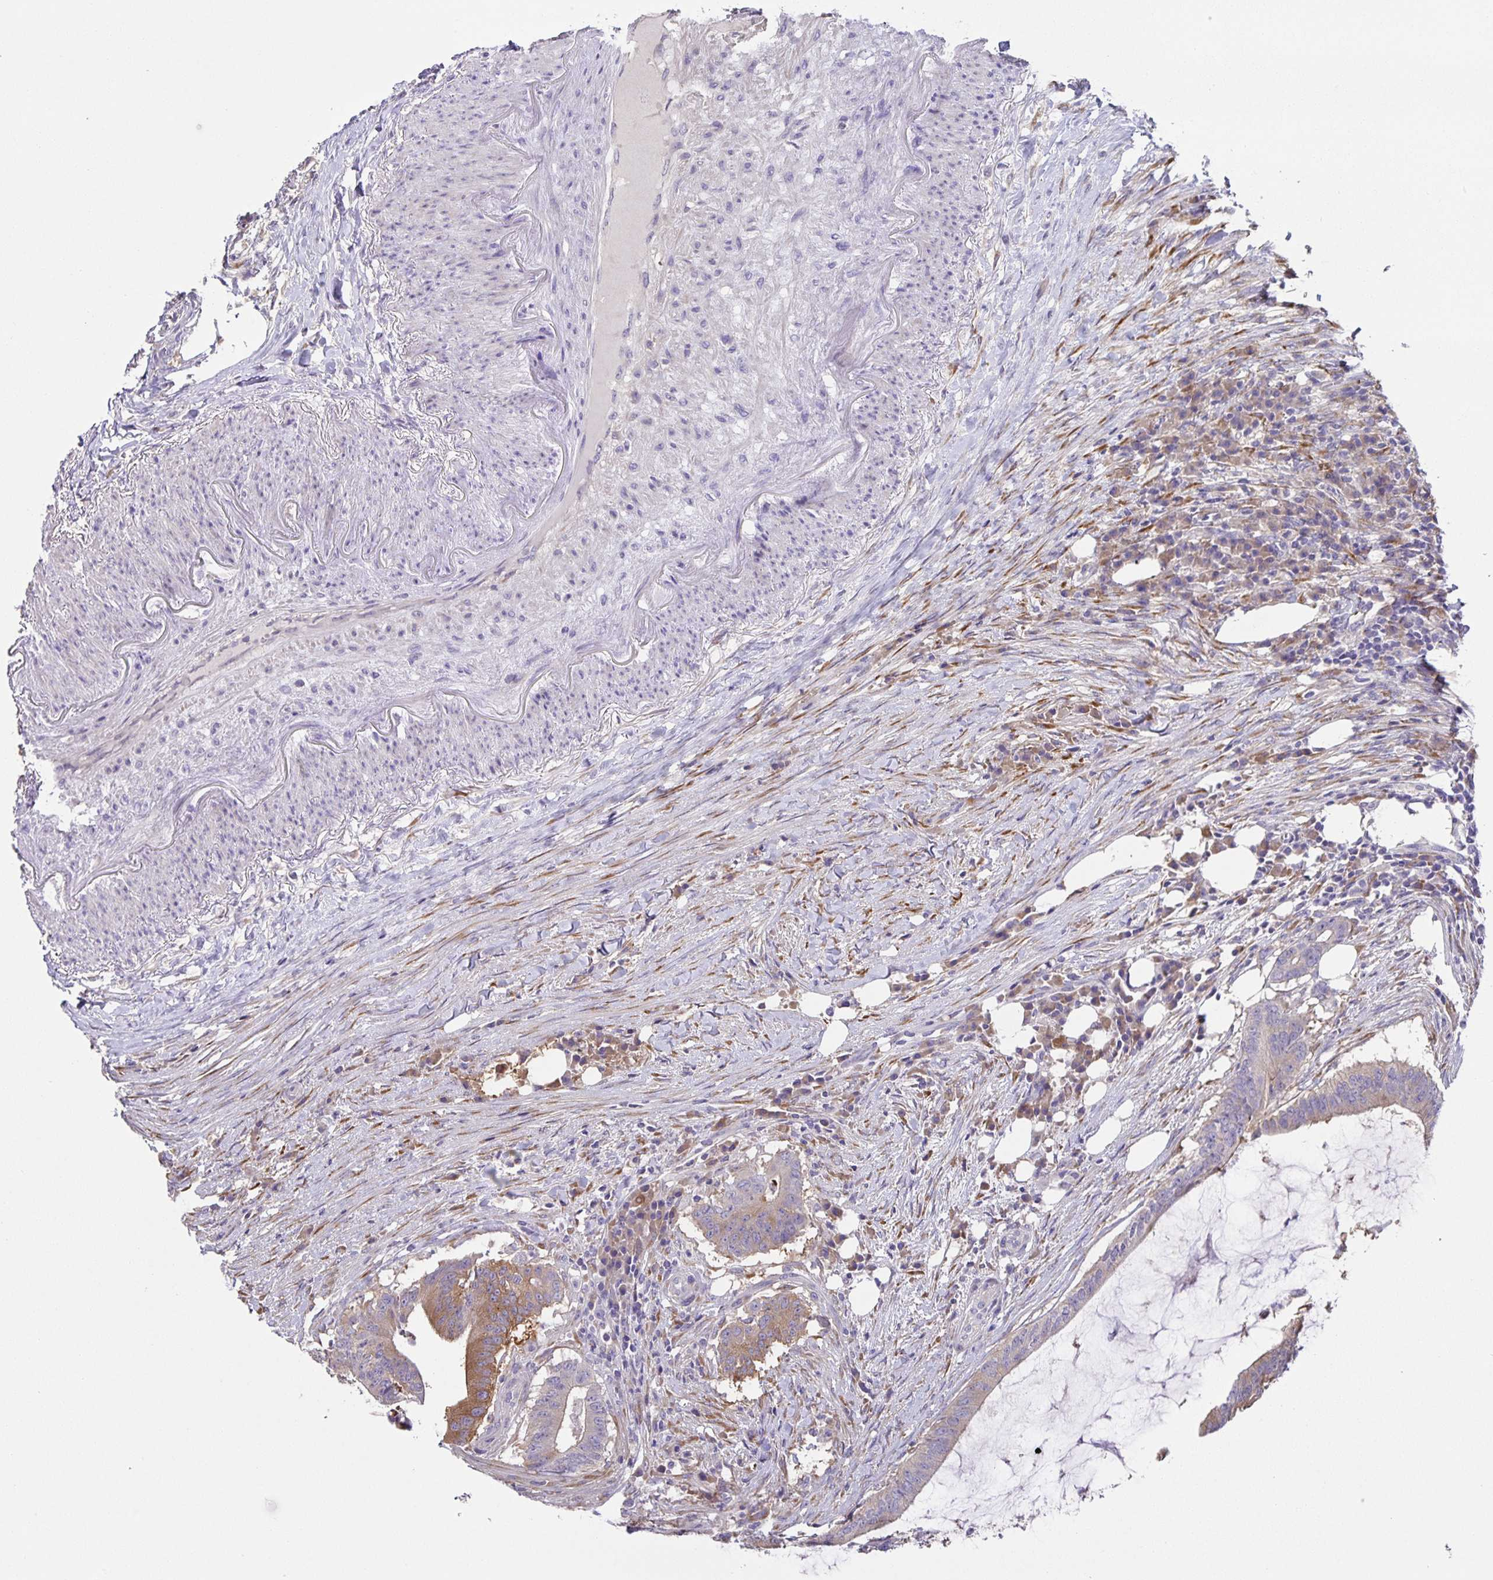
{"staining": {"intensity": "weak", "quantity": "25%-75%", "location": "cytoplasmic/membranous"}, "tissue": "colorectal cancer", "cell_type": "Tumor cells", "image_type": "cancer", "snomed": [{"axis": "morphology", "description": "Adenocarcinoma, NOS"}, {"axis": "topography", "description": "Colon"}], "caption": "Colorectal cancer was stained to show a protein in brown. There is low levels of weak cytoplasmic/membranous positivity in approximately 25%-75% of tumor cells.", "gene": "PRR36", "patient": {"sex": "female", "age": 43}}